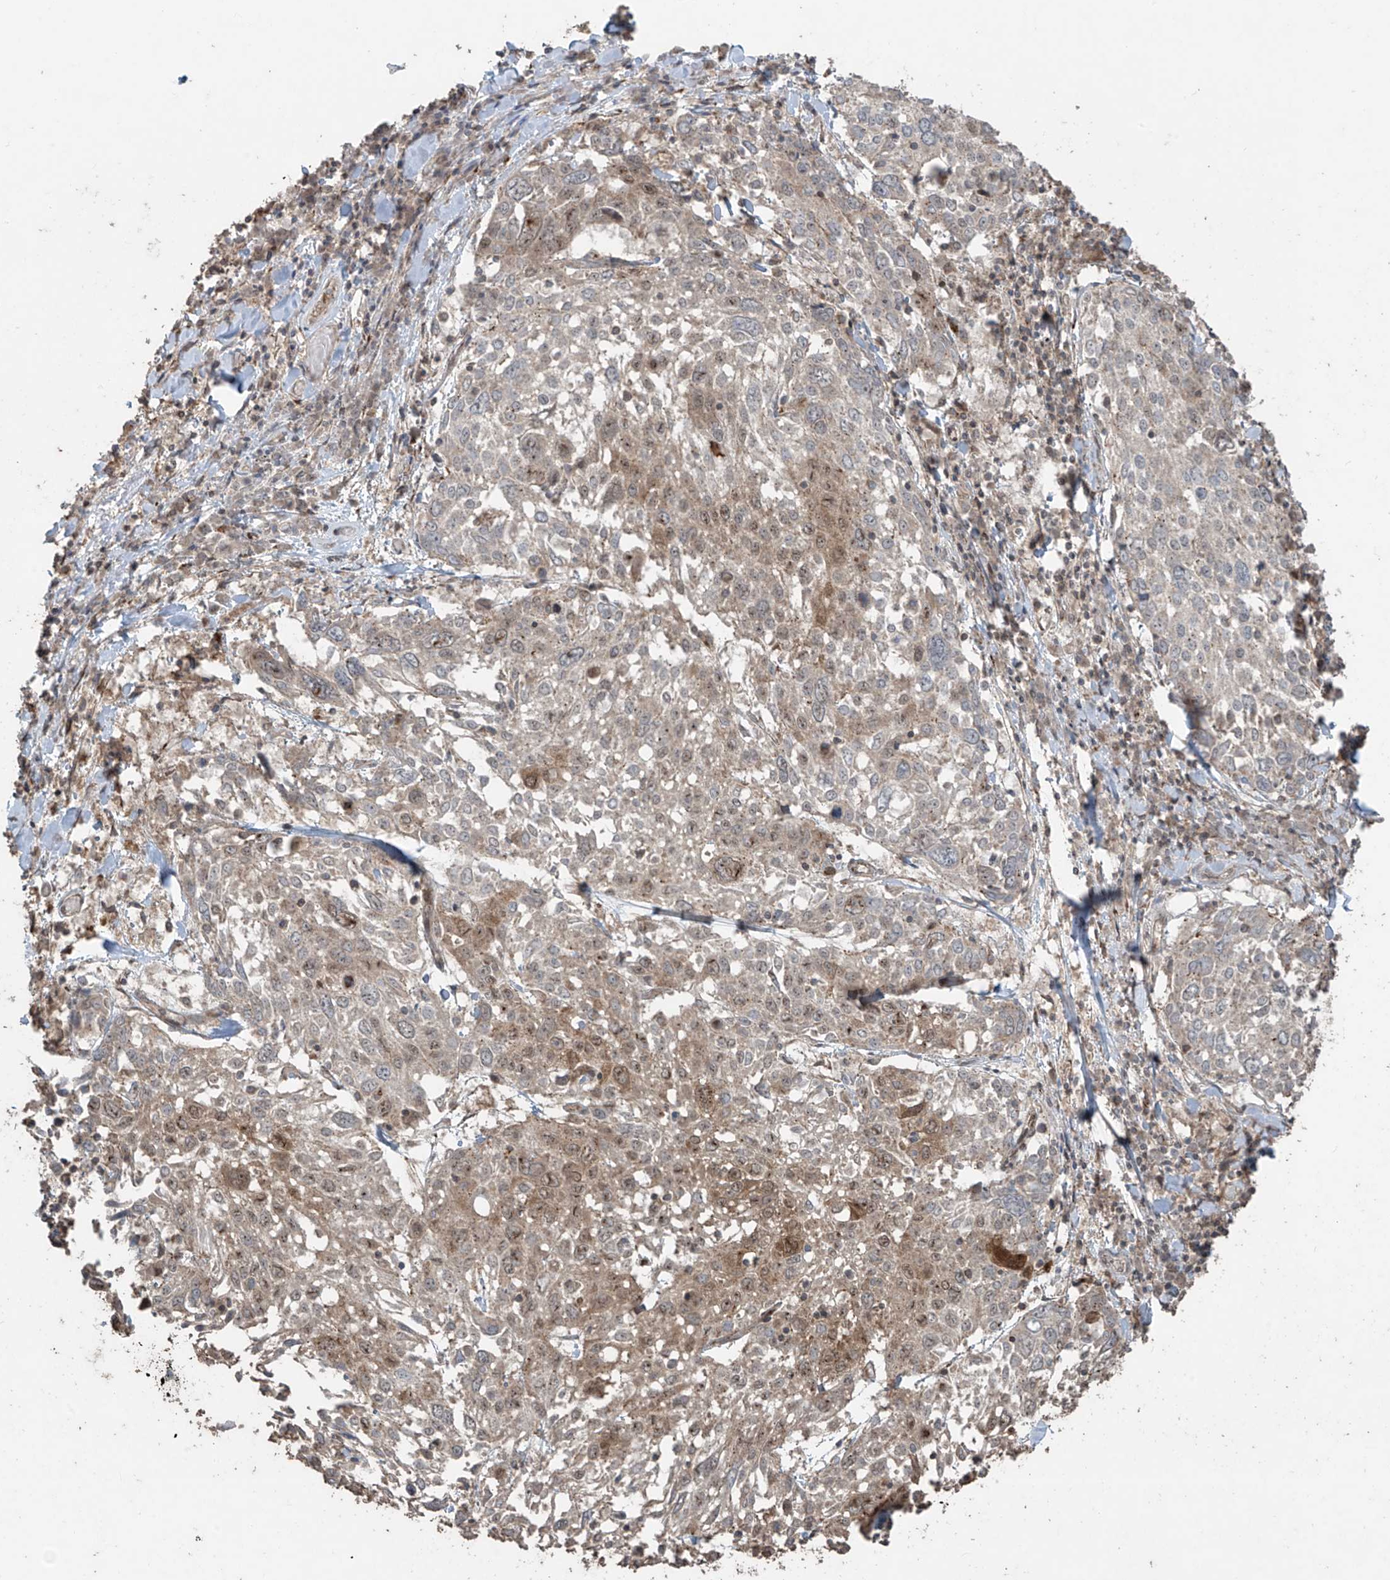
{"staining": {"intensity": "moderate", "quantity": "<25%", "location": "cytoplasmic/membranous"}, "tissue": "lung cancer", "cell_type": "Tumor cells", "image_type": "cancer", "snomed": [{"axis": "morphology", "description": "Squamous cell carcinoma, NOS"}, {"axis": "topography", "description": "Lung"}], "caption": "DAB (3,3'-diaminobenzidine) immunohistochemical staining of lung cancer reveals moderate cytoplasmic/membranous protein positivity in about <25% of tumor cells.", "gene": "PGPEP1", "patient": {"sex": "male", "age": 65}}